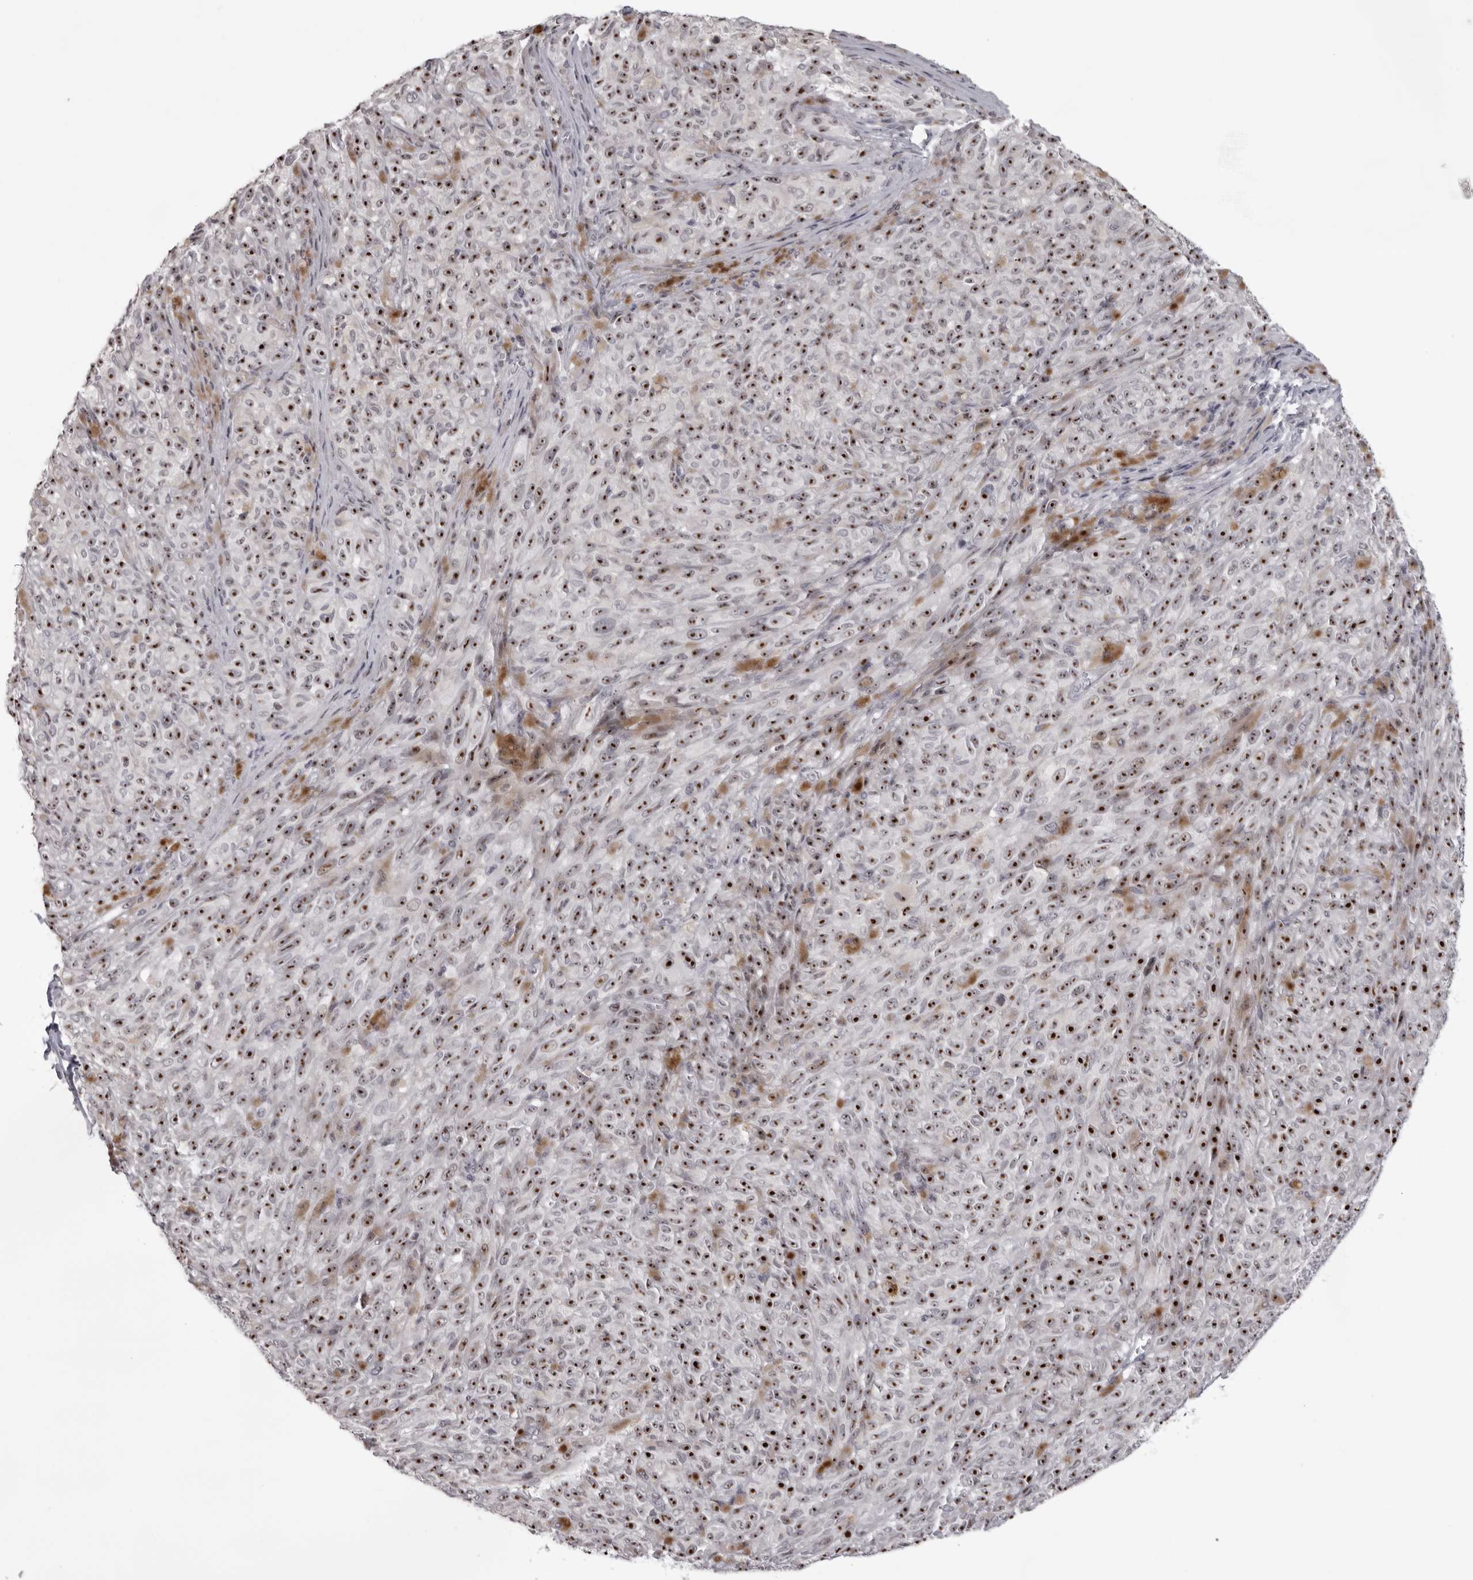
{"staining": {"intensity": "strong", "quantity": ">75%", "location": "nuclear"}, "tissue": "melanoma", "cell_type": "Tumor cells", "image_type": "cancer", "snomed": [{"axis": "morphology", "description": "Malignant melanoma, NOS"}, {"axis": "topography", "description": "Skin"}], "caption": "Human melanoma stained with a protein marker exhibits strong staining in tumor cells.", "gene": "HELZ", "patient": {"sex": "female", "age": 82}}